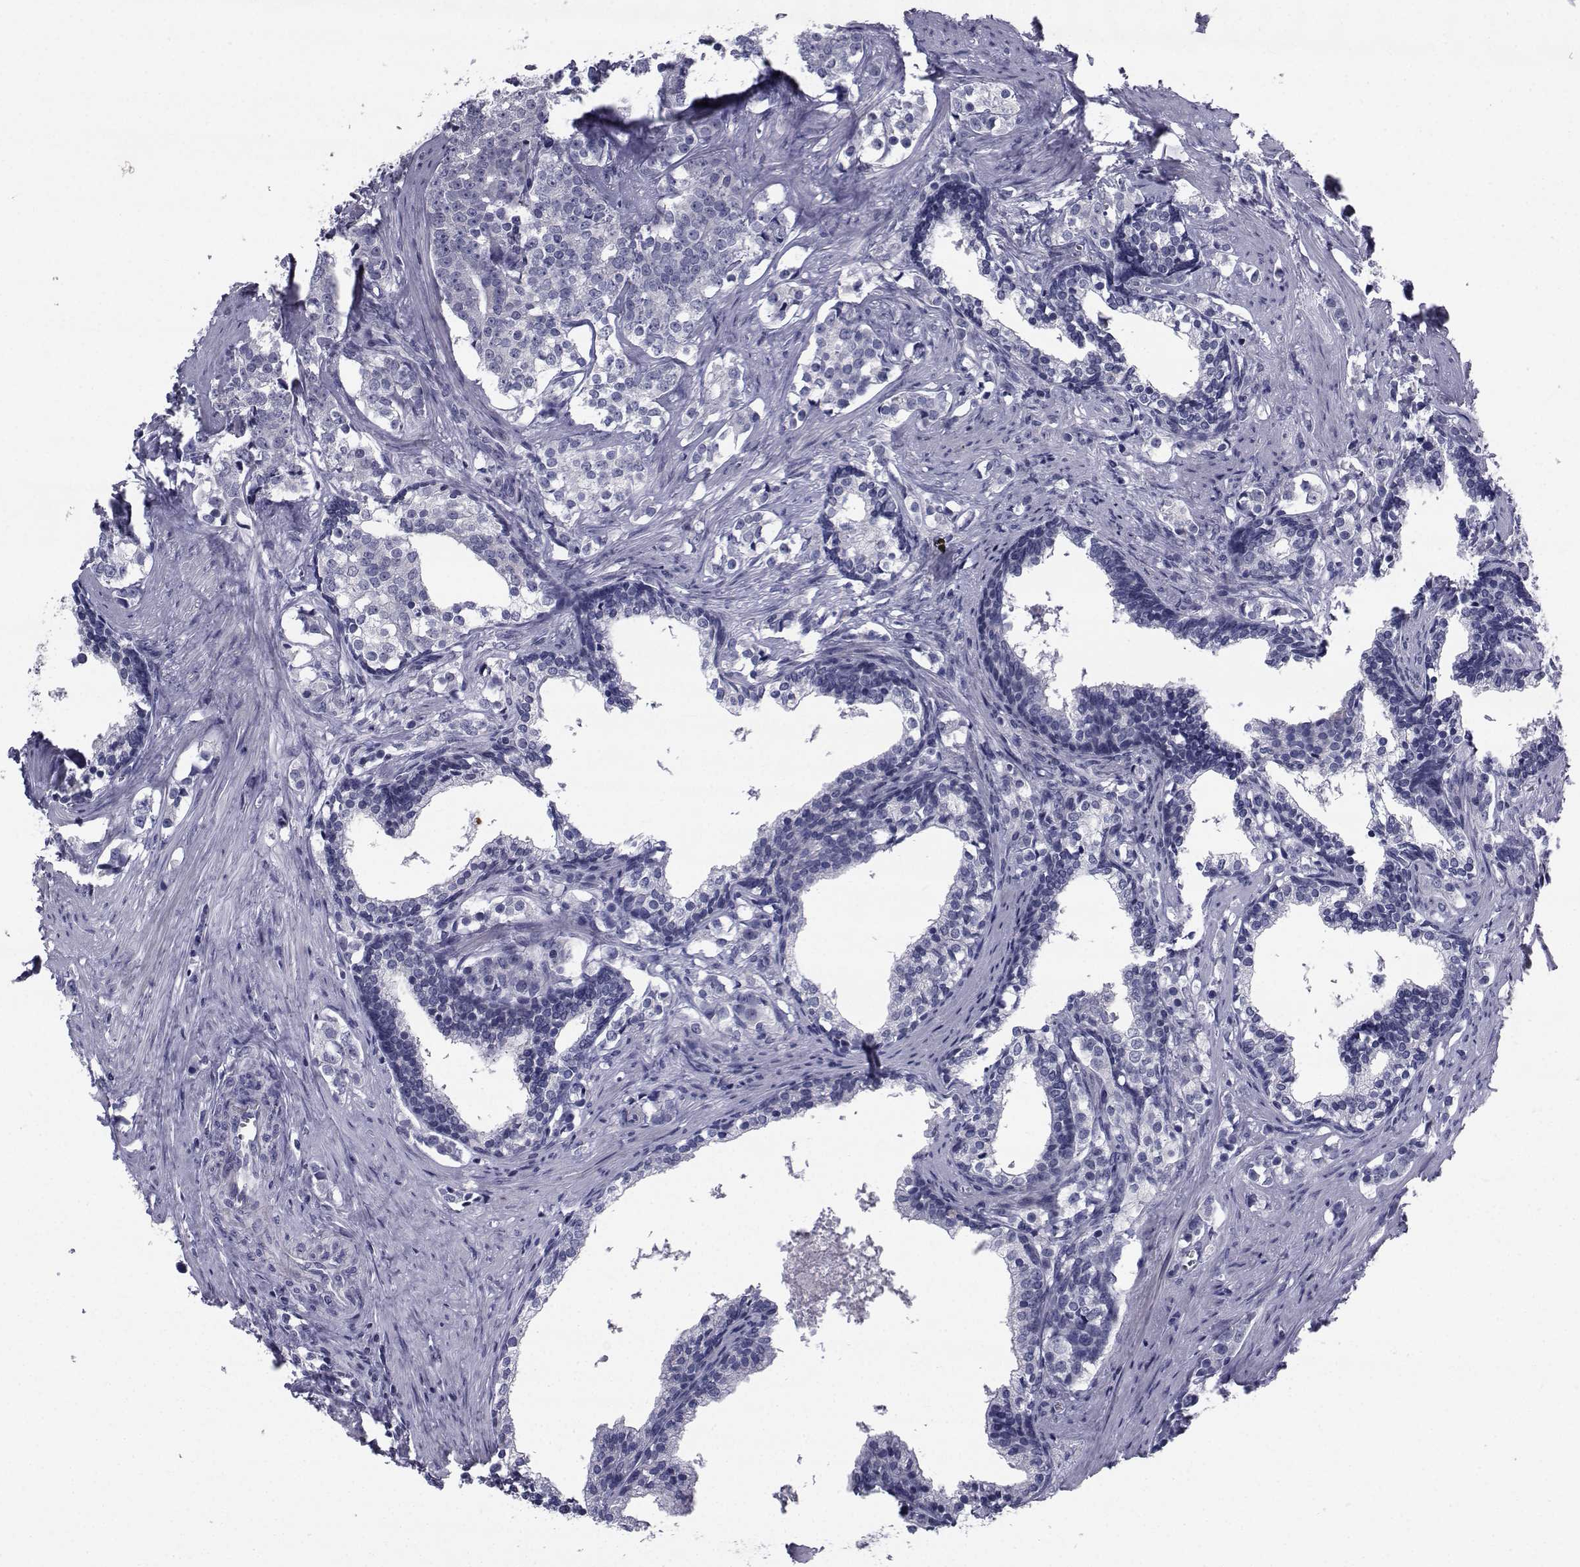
{"staining": {"intensity": "negative", "quantity": "none", "location": "none"}, "tissue": "prostate cancer", "cell_type": "Tumor cells", "image_type": "cancer", "snomed": [{"axis": "morphology", "description": "Adenocarcinoma, NOS"}, {"axis": "topography", "description": "Prostate and seminal vesicle, NOS"}], "caption": "A high-resolution micrograph shows IHC staining of adenocarcinoma (prostate), which shows no significant positivity in tumor cells. The staining is performed using DAB brown chromogen with nuclei counter-stained in using hematoxylin.", "gene": "CHRNA1", "patient": {"sex": "male", "age": 63}}